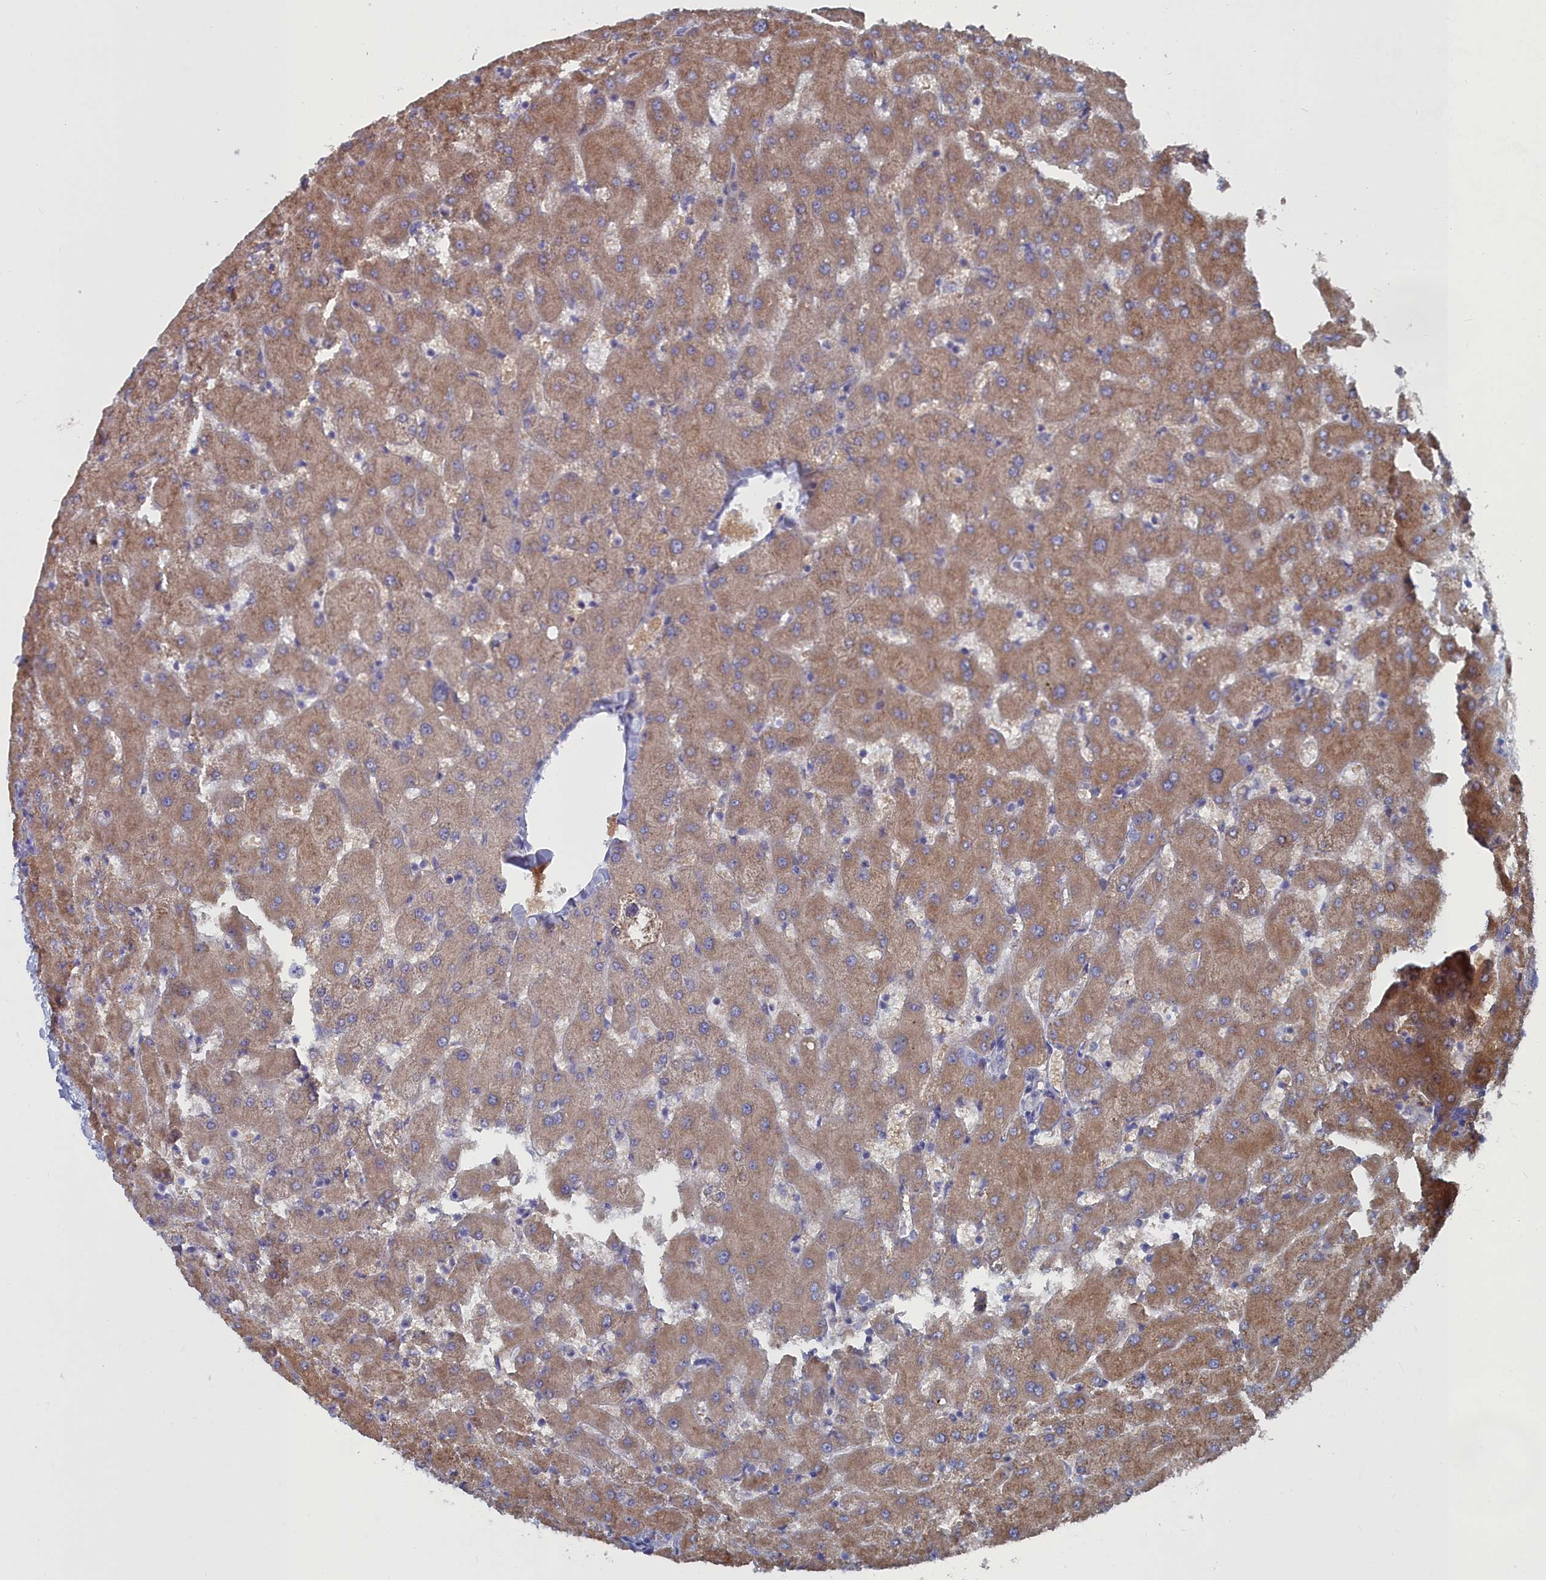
{"staining": {"intensity": "negative", "quantity": "none", "location": "none"}, "tissue": "liver", "cell_type": "Cholangiocytes", "image_type": "normal", "snomed": [{"axis": "morphology", "description": "Normal tissue, NOS"}, {"axis": "topography", "description": "Liver"}], "caption": "A photomicrograph of human liver is negative for staining in cholangiocytes. The staining is performed using DAB (3,3'-diaminobenzidine) brown chromogen with nuclei counter-stained in using hematoxylin.", "gene": "CCDC149", "patient": {"sex": "female", "age": 63}}